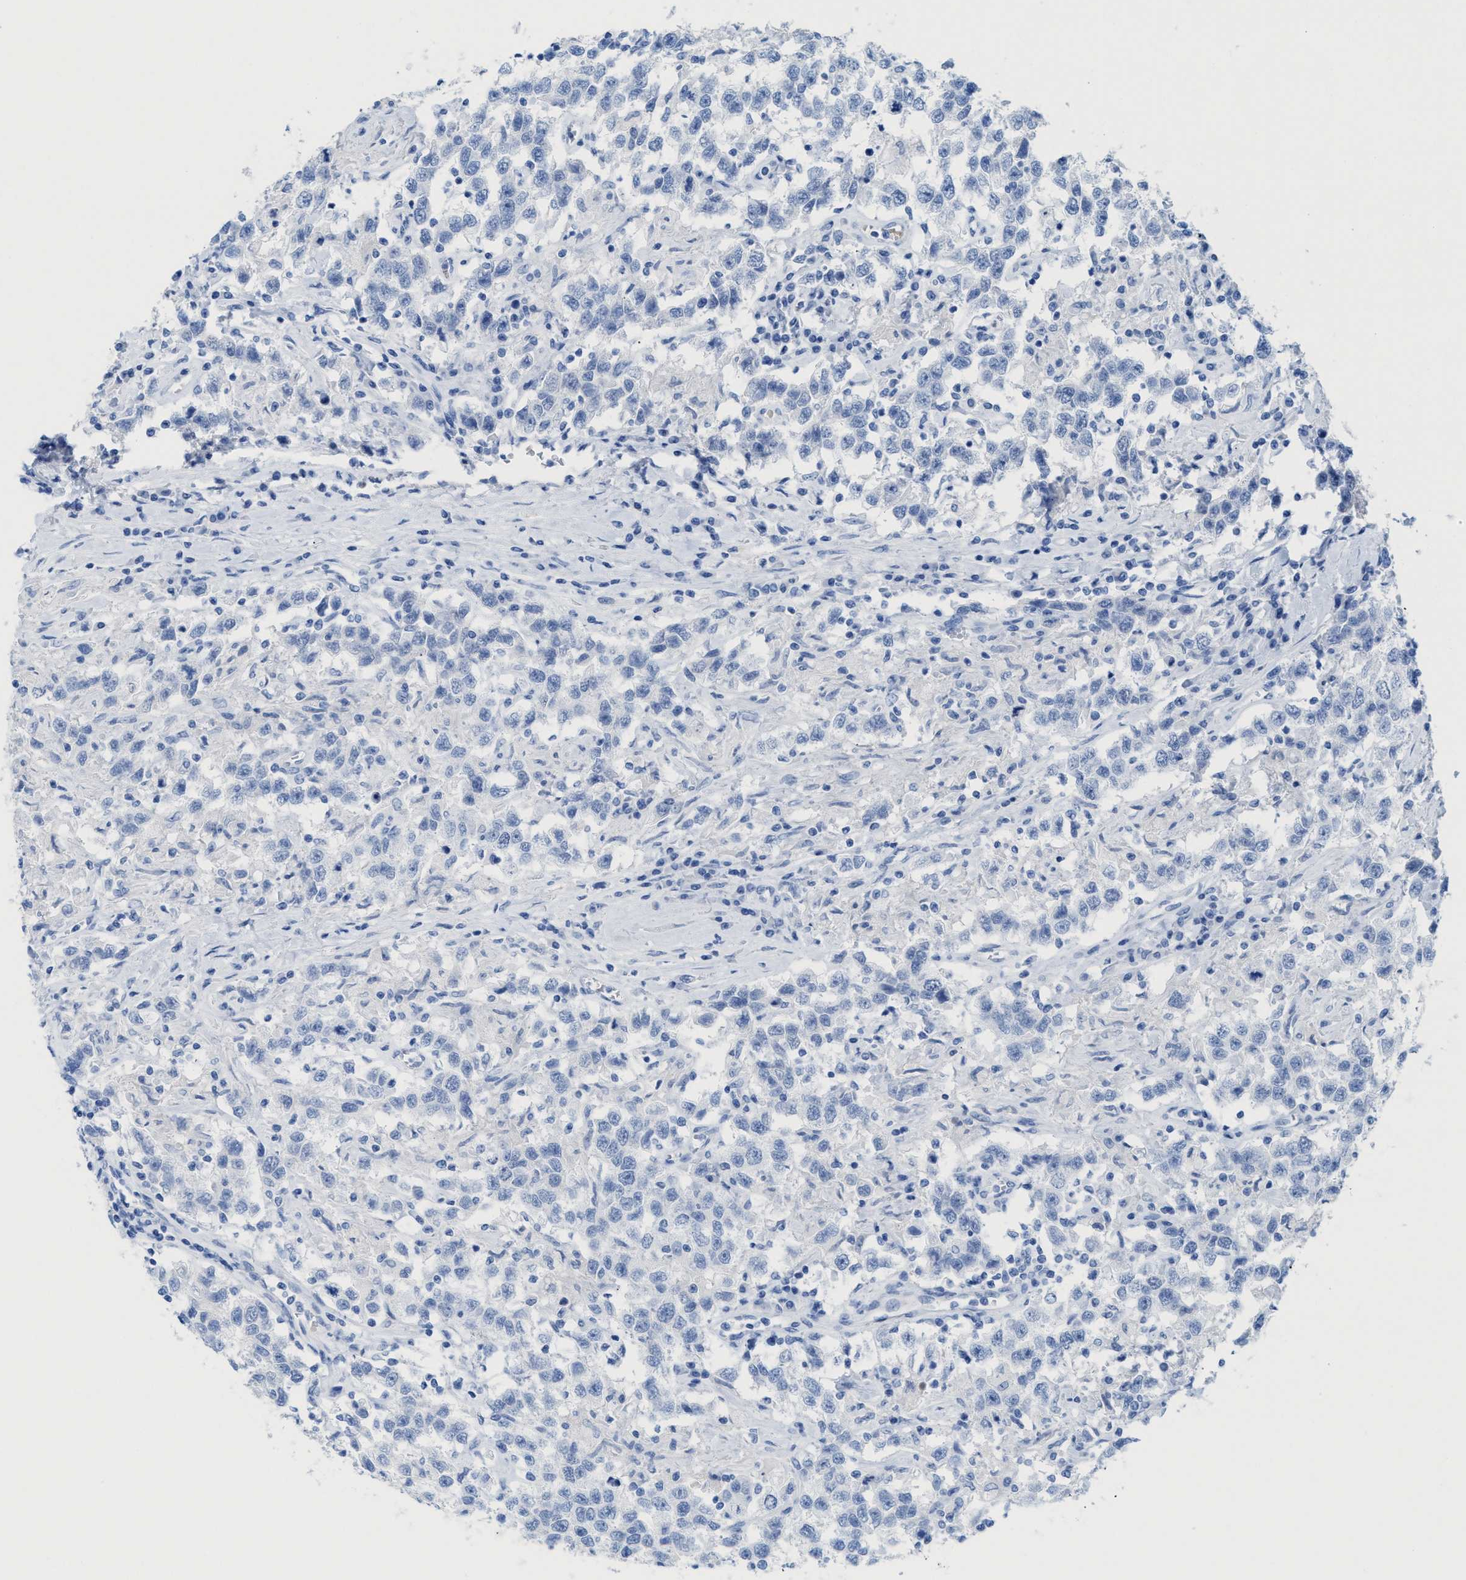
{"staining": {"intensity": "negative", "quantity": "none", "location": "none"}, "tissue": "testis cancer", "cell_type": "Tumor cells", "image_type": "cancer", "snomed": [{"axis": "morphology", "description": "Seminoma, NOS"}, {"axis": "topography", "description": "Testis"}], "caption": "Immunohistochemistry of human testis seminoma reveals no staining in tumor cells.", "gene": "ANKFN1", "patient": {"sex": "male", "age": 41}}